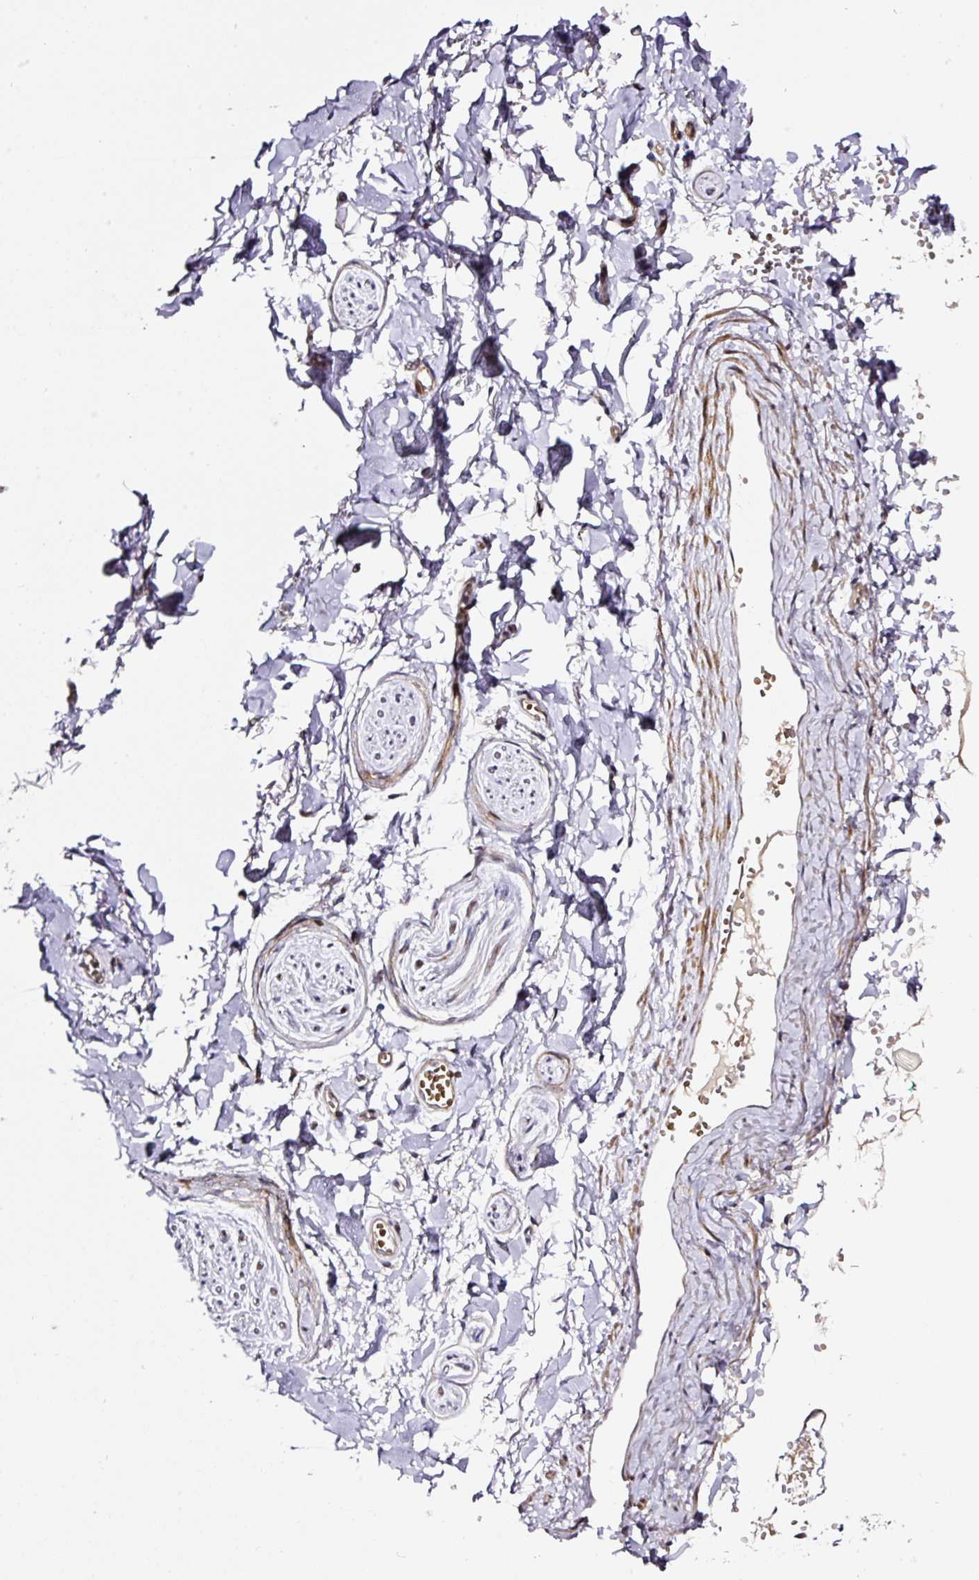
{"staining": {"intensity": "negative", "quantity": "none", "location": "none"}, "tissue": "adipose tissue", "cell_type": "Adipocytes", "image_type": "normal", "snomed": [{"axis": "morphology", "description": "Normal tissue, NOS"}, {"axis": "topography", "description": "Vulva"}, {"axis": "topography", "description": "Vagina"}, {"axis": "topography", "description": "Peripheral nerve tissue"}], "caption": "A photomicrograph of human adipose tissue is negative for staining in adipocytes. The staining is performed using DAB (3,3'-diaminobenzidine) brown chromogen with nuclei counter-stained in using hematoxylin.", "gene": "ANKRD20A1", "patient": {"sex": "female", "age": 66}}